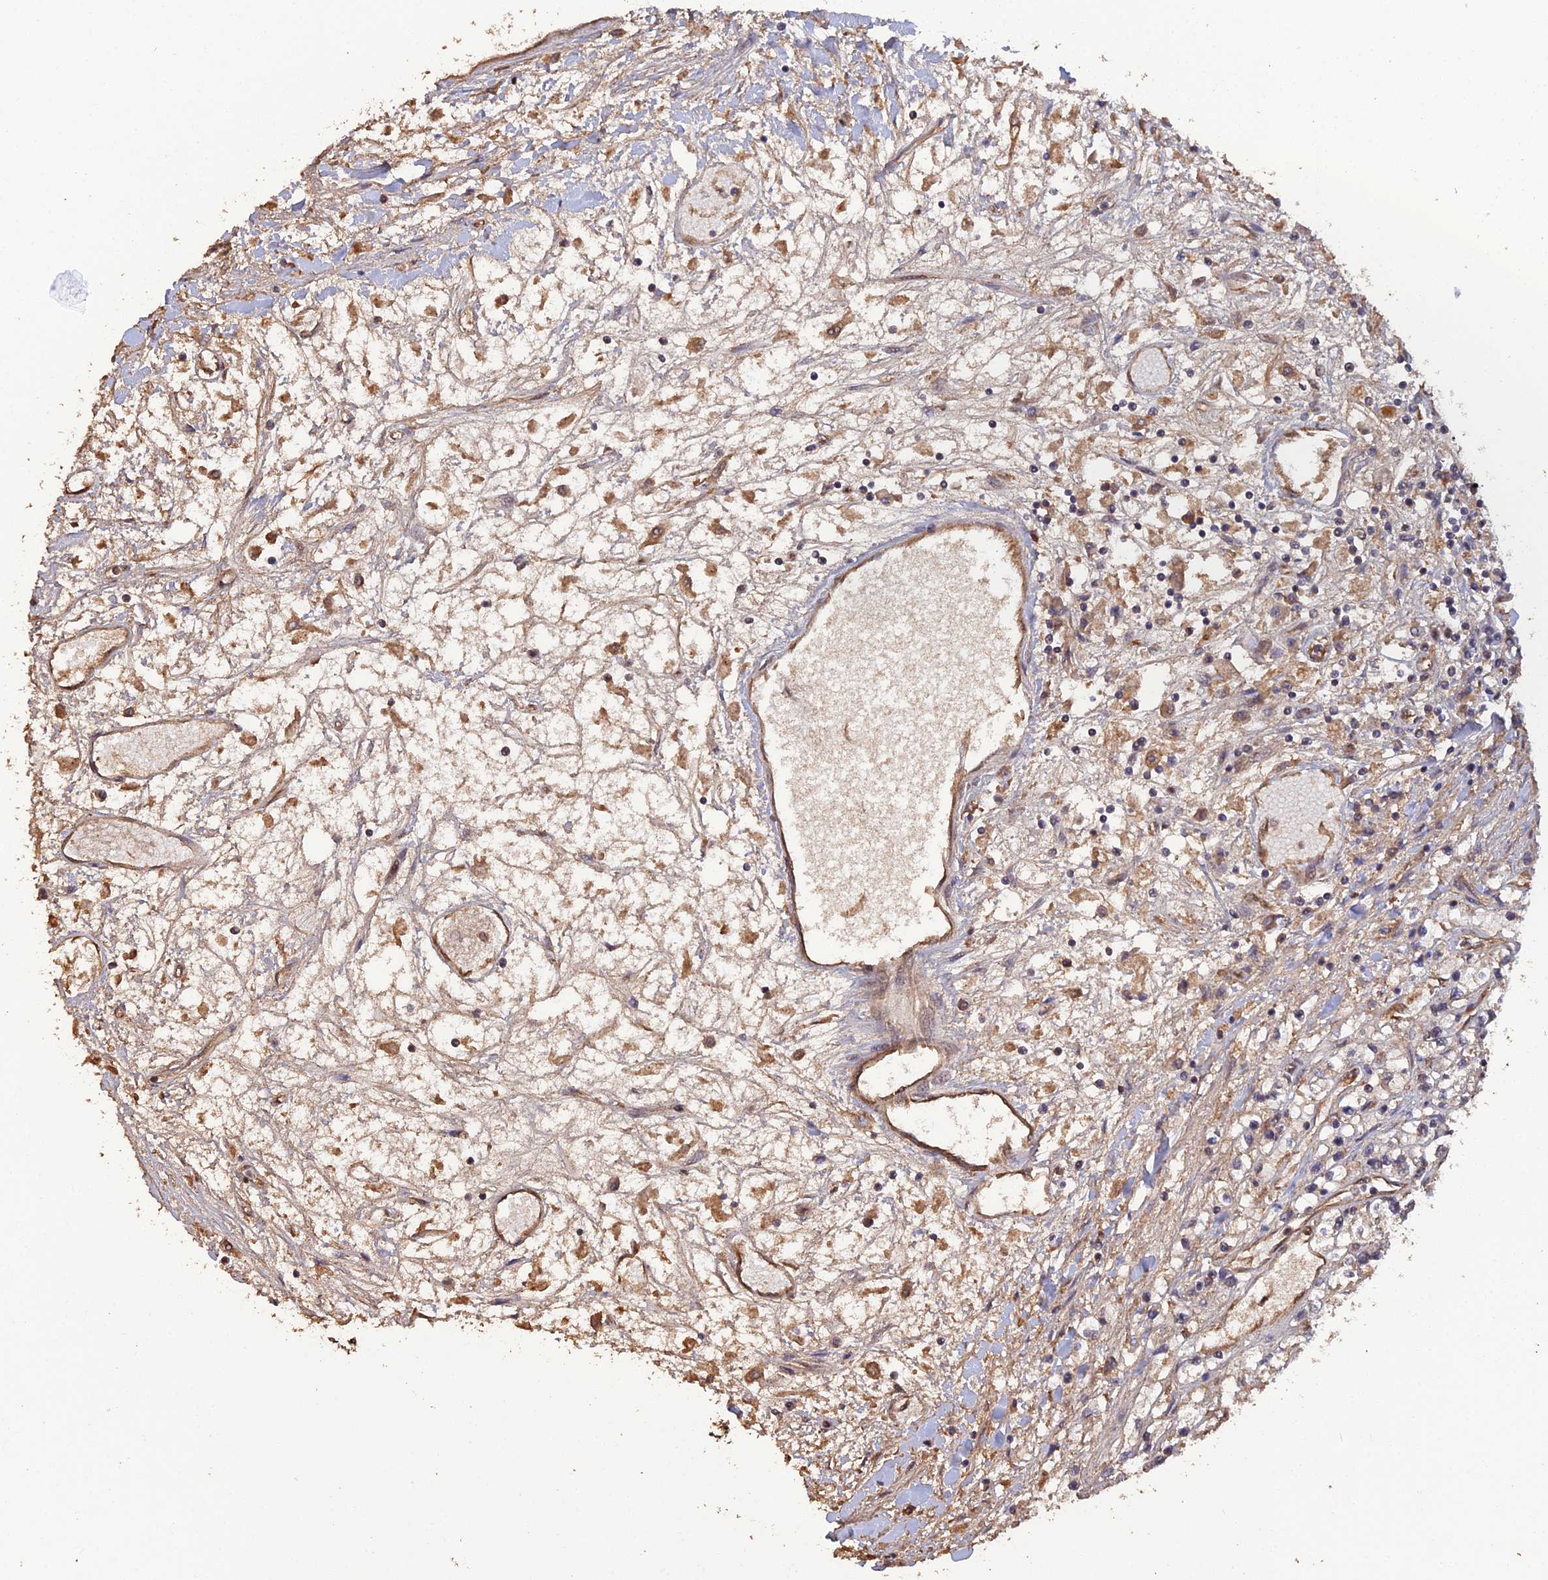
{"staining": {"intensity": "moderate", "quantity": "25%-75%", "location": "cytoplasmic/membranous,nuclear"}, "tissue": "renal cancer", "cell_type": "Tumor cells", "image_type": "cancer", "snomed": [{"axis": "morphology", "description": "Adenocarcinoma, NOS"}, {"axis": "topography", "description": "Kidney"}], "caption": "High-magnification brightfield microscopy of renal cancer stained with DAB (3,3'-diaminobenzidine) (brown) and counterstained with hematoxylin (blue). tumor cells exhibit moderate cytoplasmic/membranous and nuclear staining is appreciated in about25%-75% of cells. The staining is performed using DAB (3,3'-diaminobenzidine) brown chromogen to label protein expression. The nuclei are counter-stained blue using hematoxylin.", "gene": "RALGAPA2", "patient": {"sex": "male", "age": 80}}